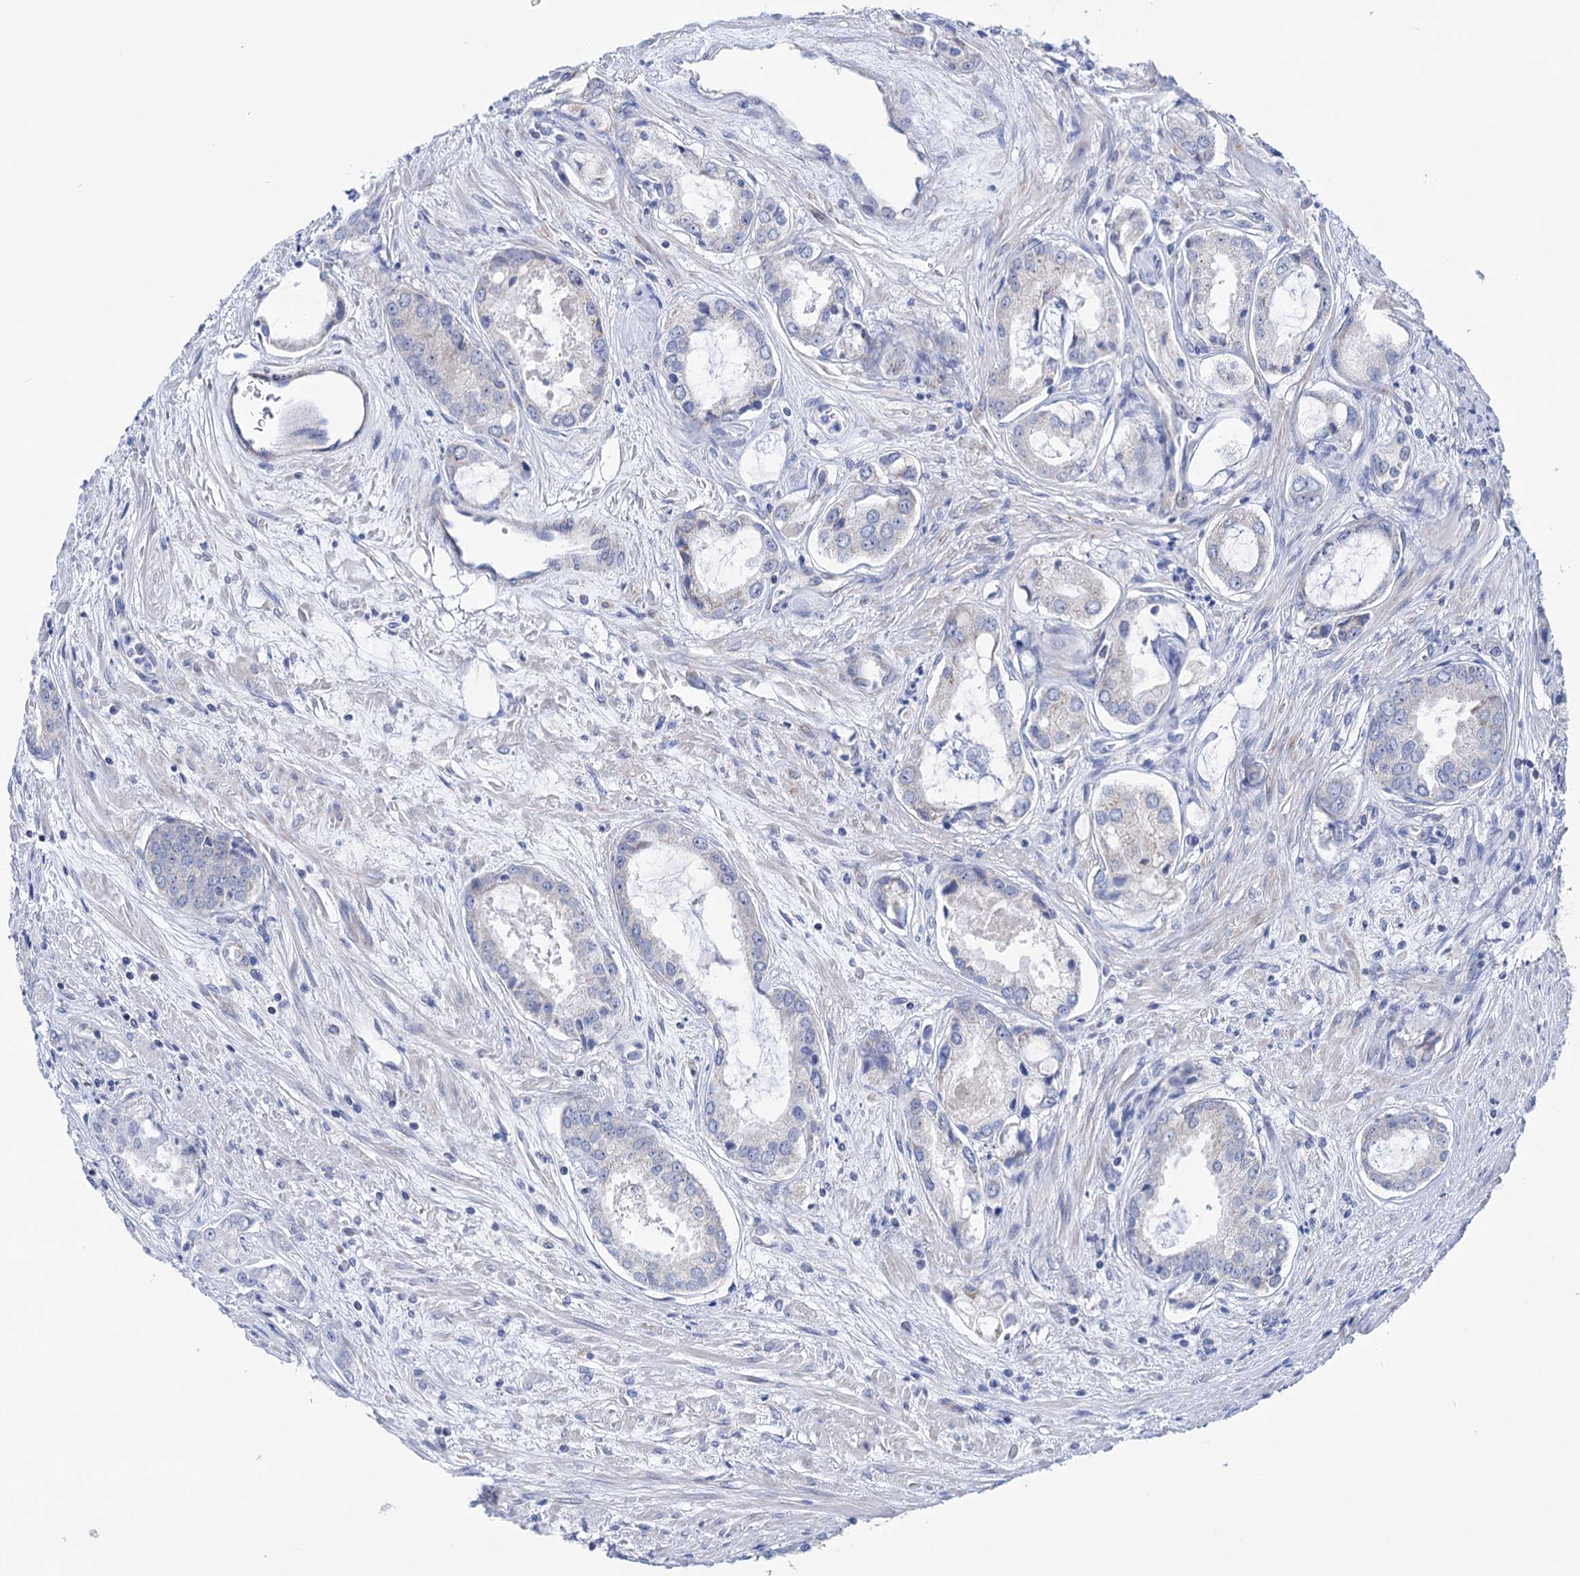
{"staining": {"intensity": "negative", "quantity": "none", "location": "none"}, "tissue": "prostate cancer", "cell_type": "Tumor cells", "image_type": "cancer", "snomed": [{"axis": "morphology", "description": "Adenocarcinoma, Low grade"}, {"axis": "topography", "description": "Prostate"}], "caption": "A photomicrograph of human prostate adenocarcinoma (low-grade) is negative for staining in tumor cells.", "gene": "SUCLA2", "patient": {"sex": "male", "age": 68}}